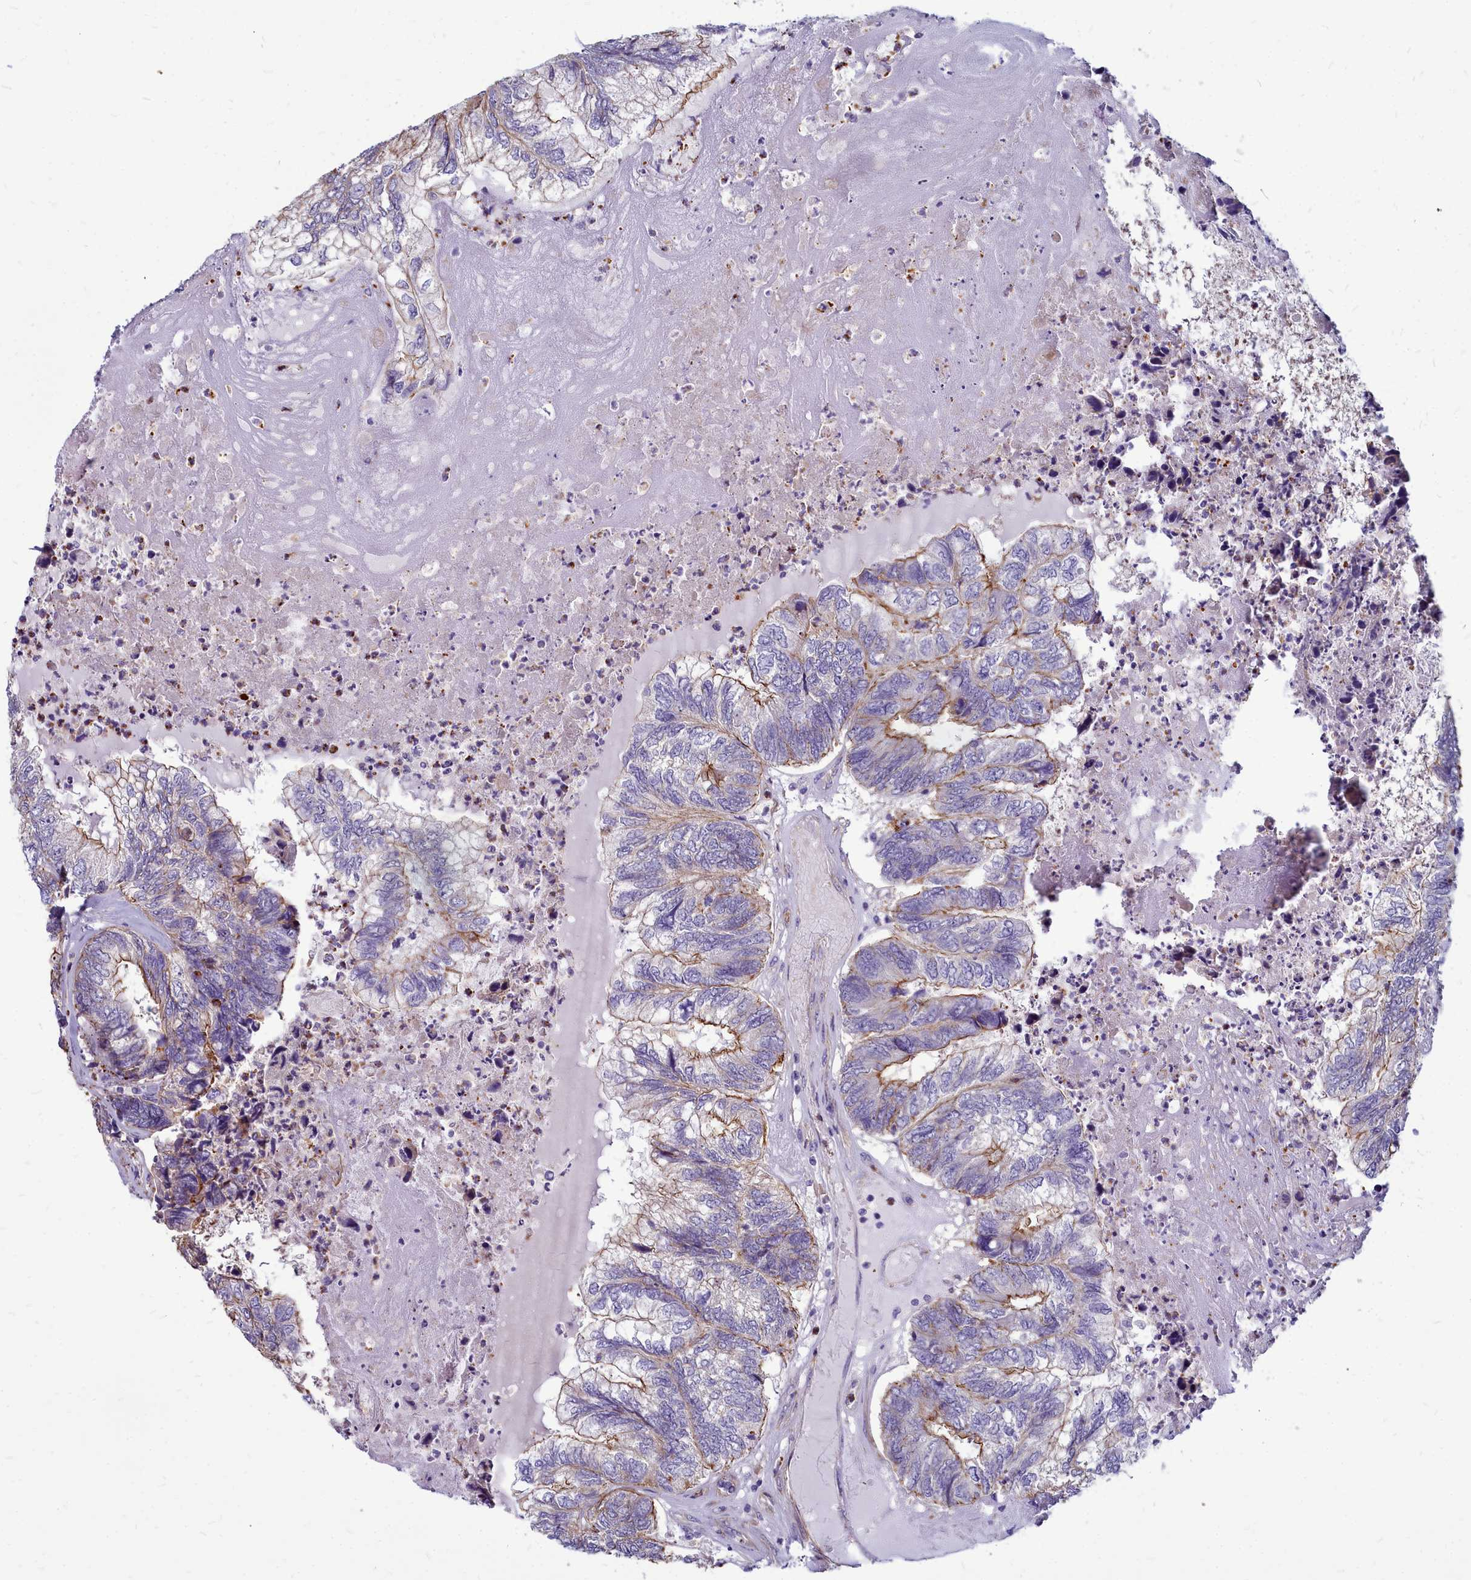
{"staining": {"intensity": "moderate", "quantity": "25%-75%", "location": "cytoplasmic/membranous"}, "tissue": "colorectal cancer", "cell_type": "Tumor cells", "image_type": "cancer", "snomed": [{"axis": "morphology", "description": "Adenocarcinoma, NOS"}, {"axis": "topography", "description": "Colon"}], "caption": "Moderate cytoplasmic/membranous protein positivity is seen in approximately 25%-75% of tumor cells in colorectal adenocarcinoma.", "gene": "TTC5", "patient": {"sex": "female", "age": 67}}